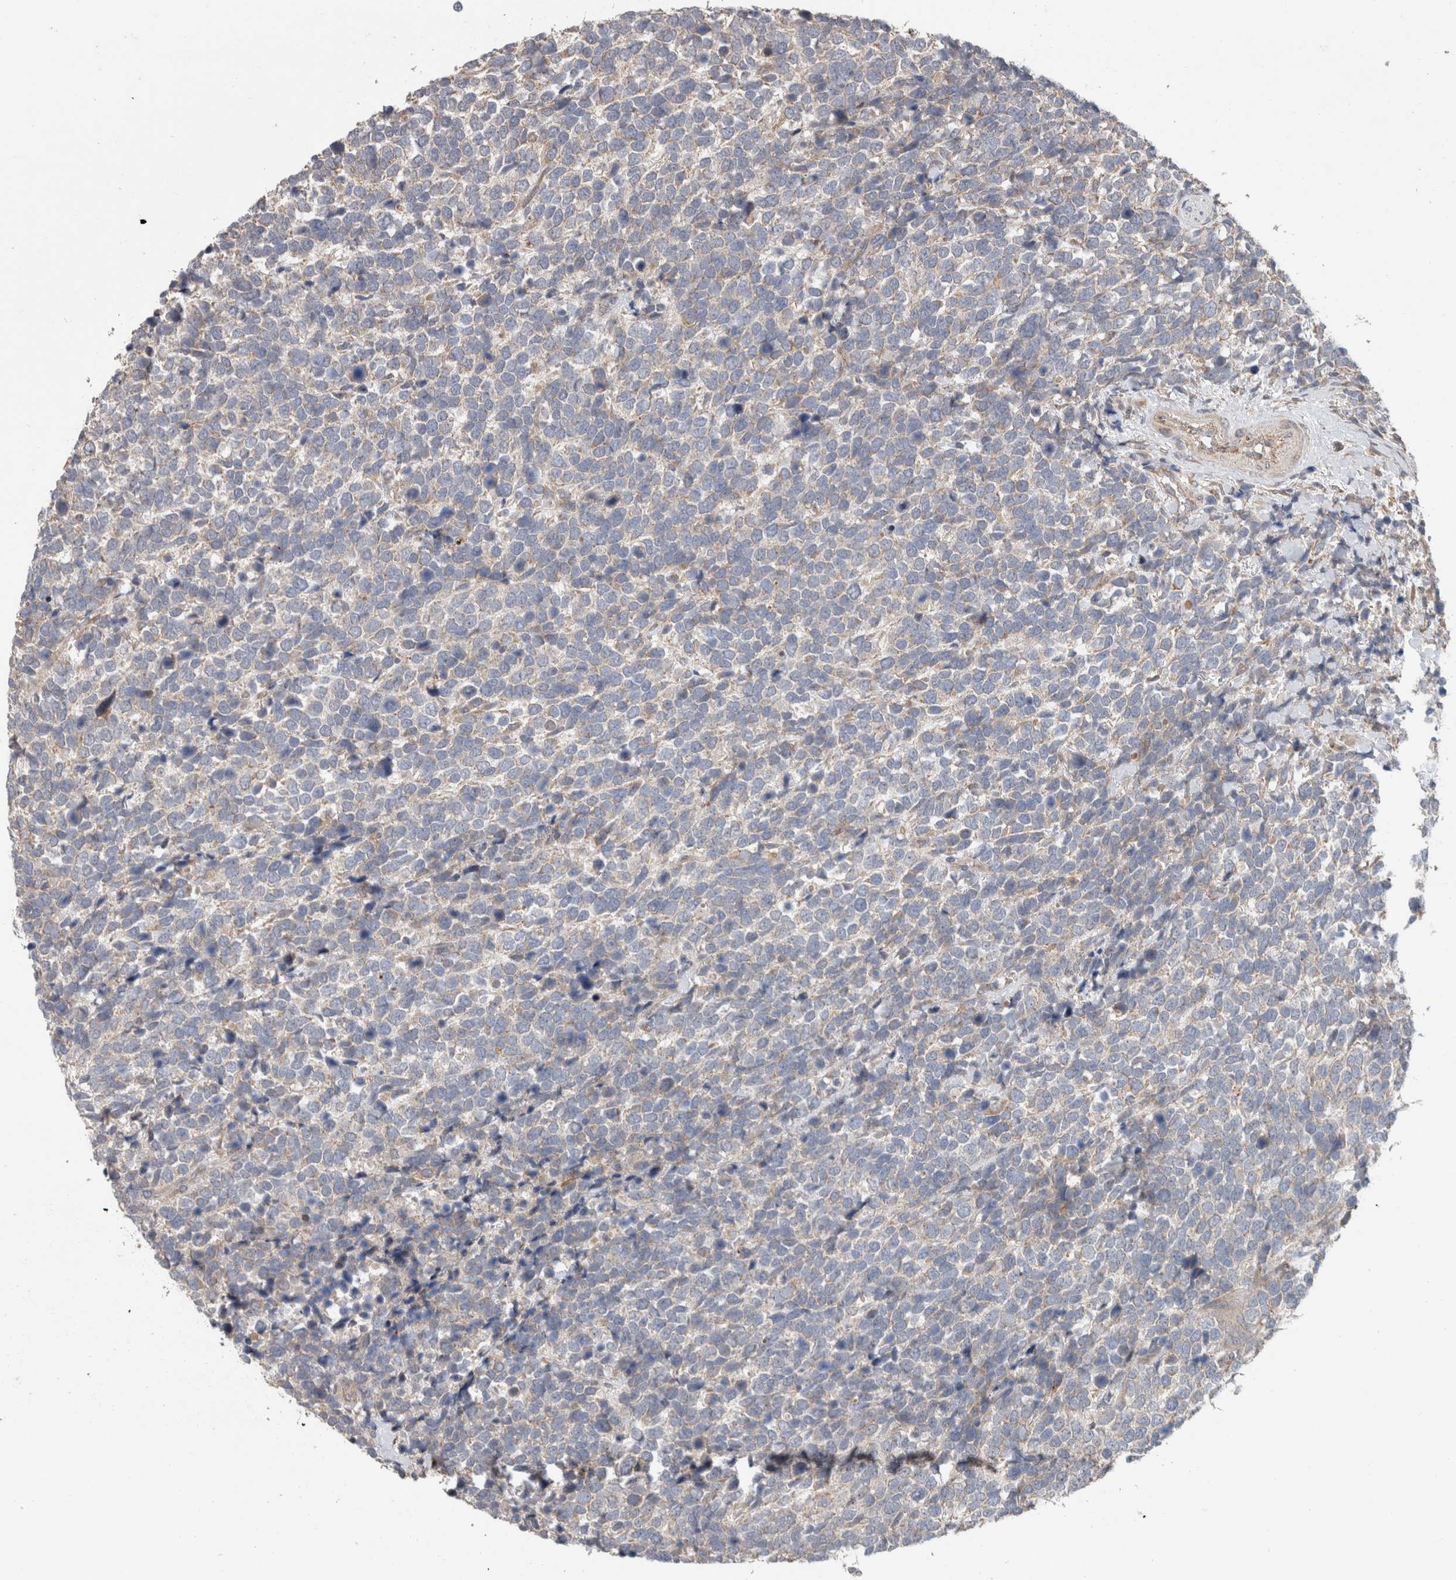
{"staining": {"intensity": "weak", "quantity": ">75%", "location": "cytoplasmic/membranous"}, "tissue": "urothelial cancer", "cell_type": "Tumor cells", "image_type": "cancer", "snomed": [{"axis": "morphology", "description": "Urothelial carcinoma, High grade"}, {"axis": "topography", "description": "Urinary bladder"}], "caption": "DAB immunohistochemical staining of urothelial cancer shows weak cytoplasmic/membranous protein expression in approximately >75% of tumor cells. (Stains: DAB in brown, nuclei in blue, Microscopy: brightfield microscopy at high magnification).", "gene": "TRIM5", "patient": {"sex": "female", "age": 82}}